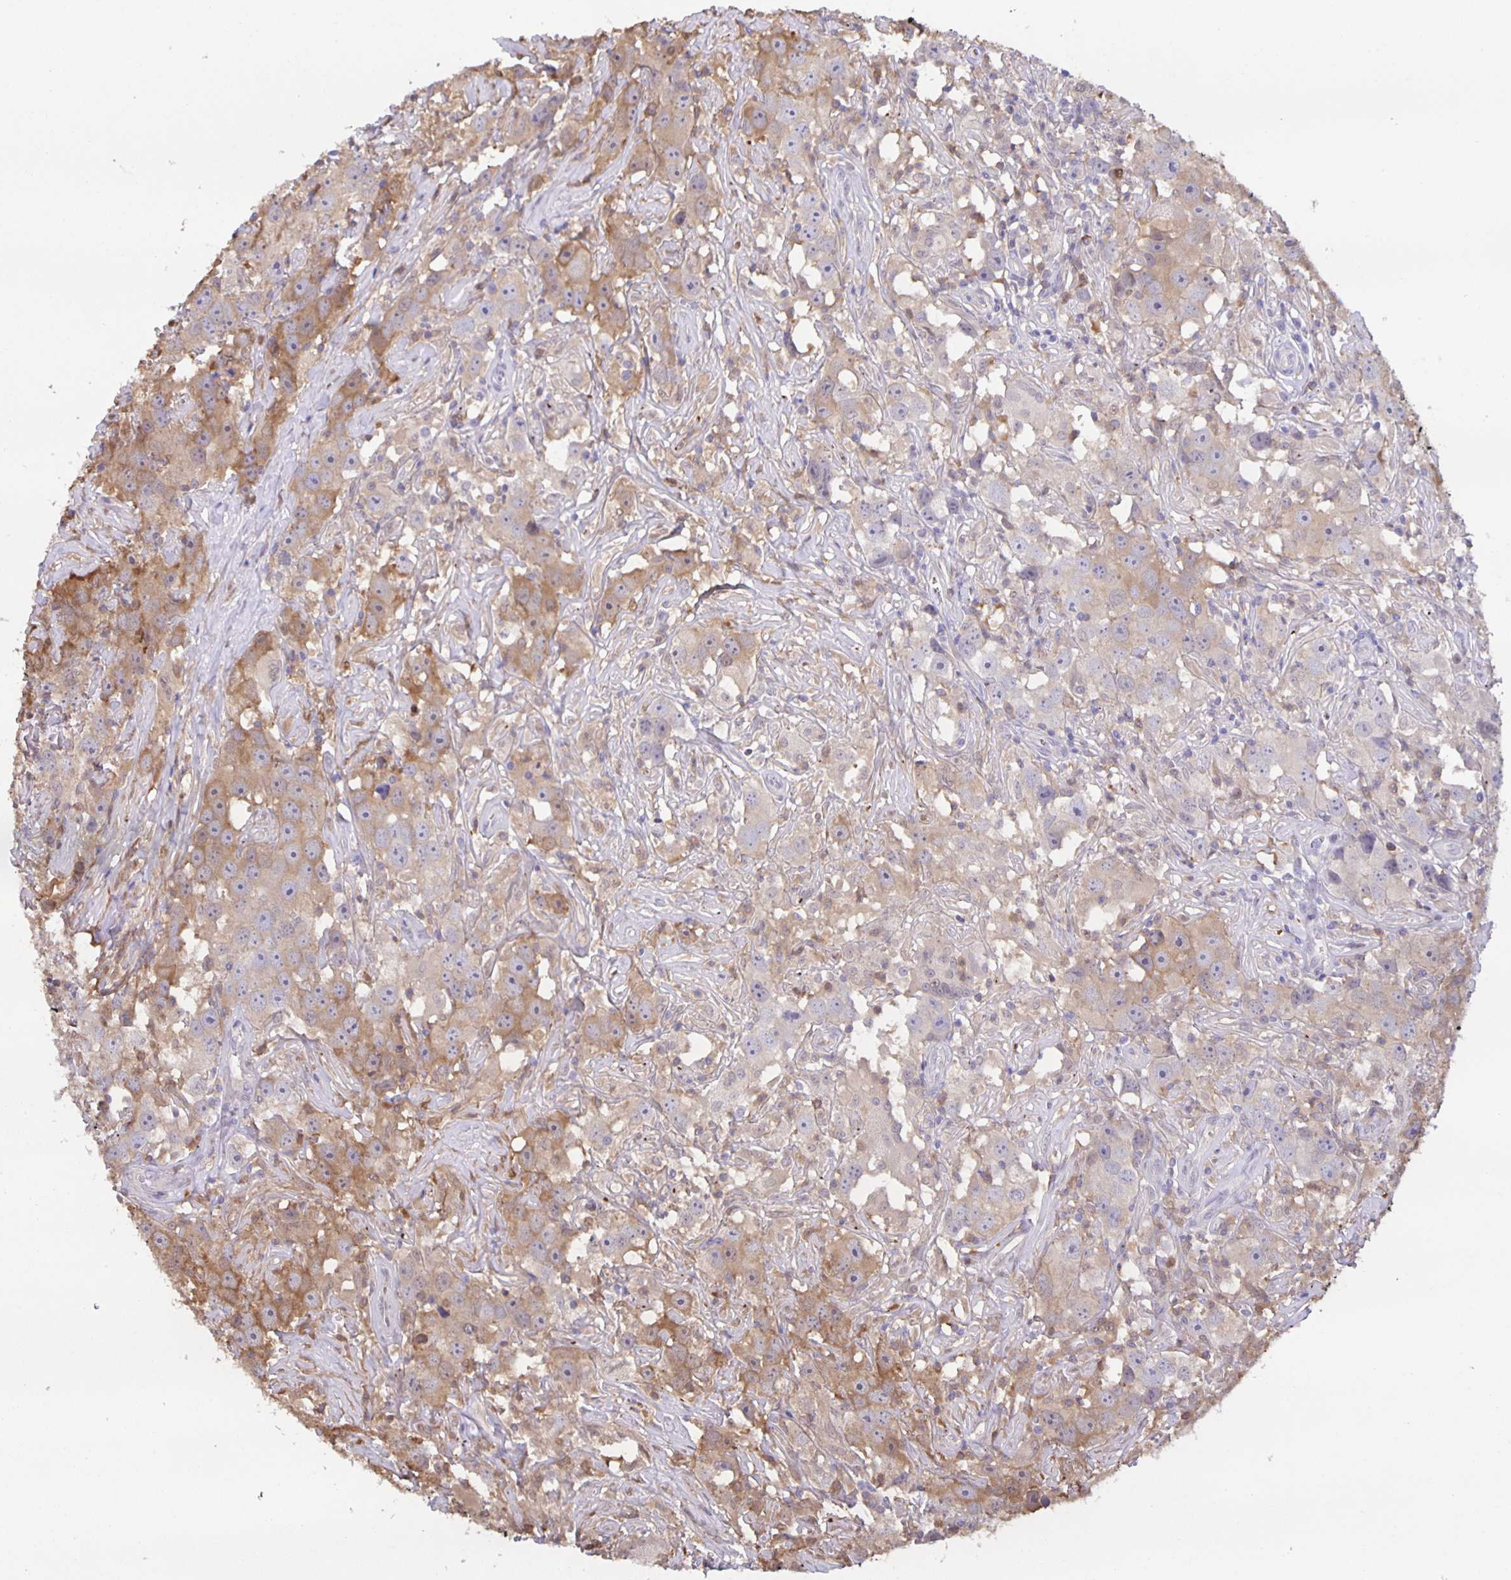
{"staining": {"intensity": "moderate", "quantity": "25%-75%", "location": "cytoplasmic/membranous"}, "tissue": "testis cancer", "cell_type": "Tumor cells", "image_type": "cancer", "snomed": [{"axis": "morphology", "description": "Seminoma, NOS"}, {"axis": "topography", "description": "Testis"}], "caption": "IHC (DAB (3,3'-diaminobenzidine)) staining of human testis cancer (seminoma) demonstrates moderate cytoplasmic/membranous protein expression in approximately 25%-75% of tumor cells.", "gene": "MARCHF6", "patient": {"sex": "male", "age": 49}}